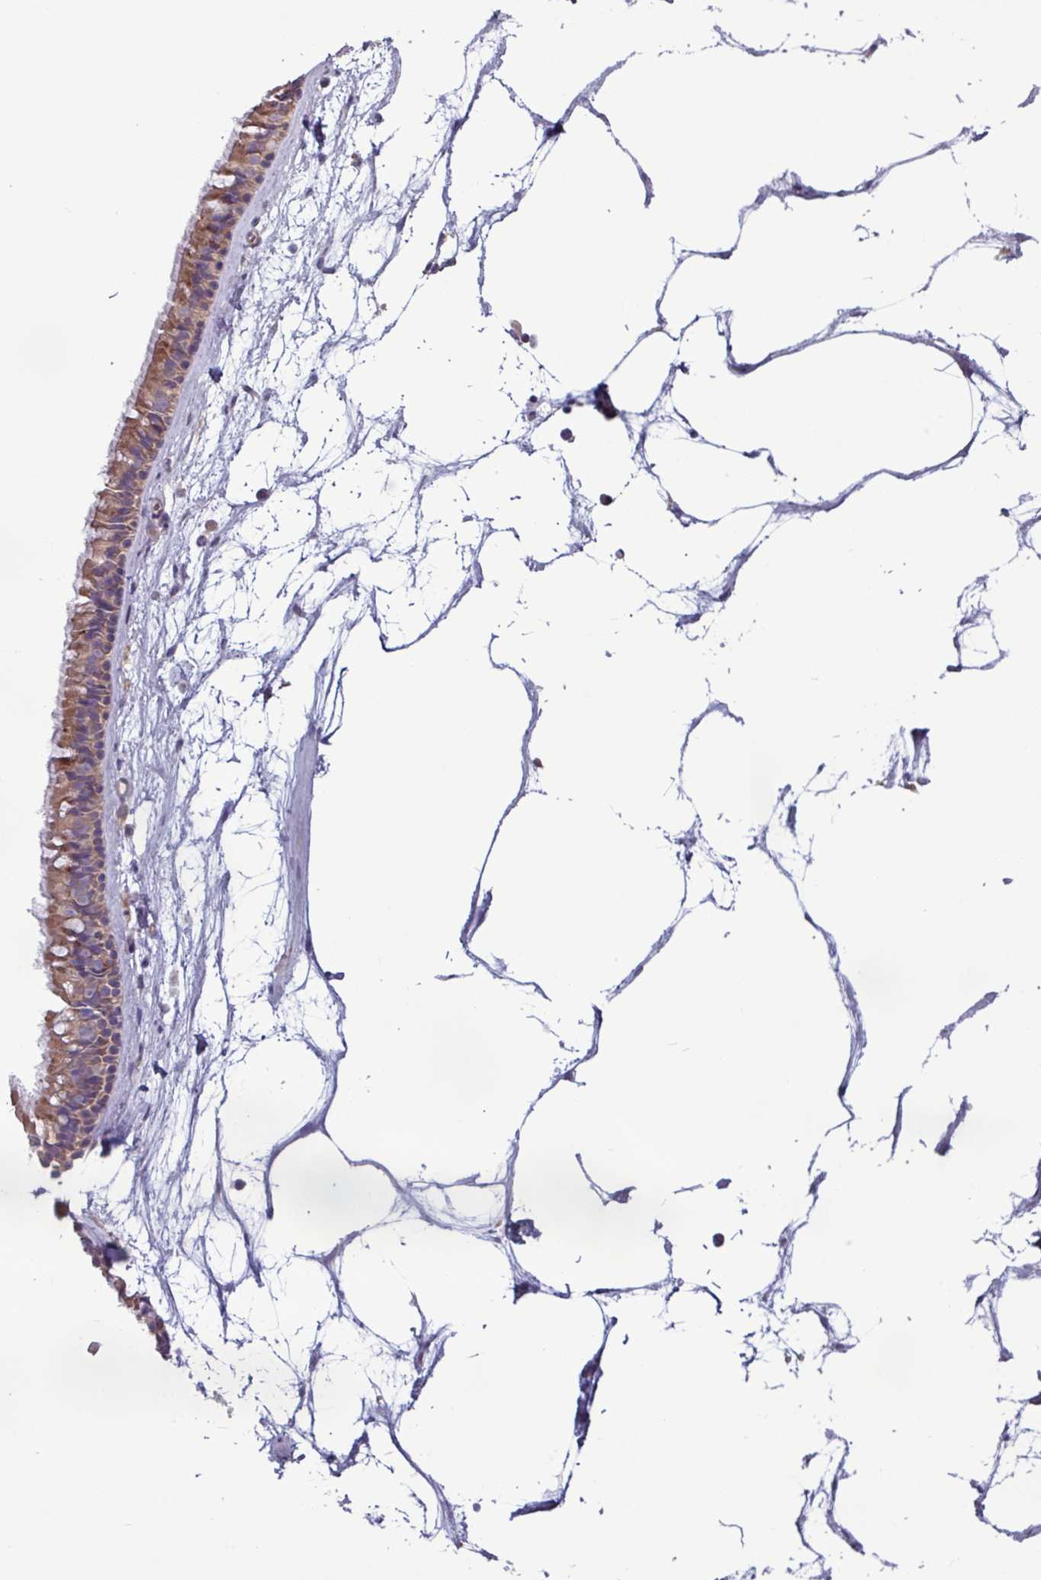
{"staining": {"intensity": "moderate", "quantity": ">75%", "location": "cytoplasmic/membranous"}, "tissue": "nasopharynx", "cell_type": "Respiratory epithelial cells", "image_type": "normal", "snomed": [{"axis": "morphology", "description": "Normal tissue, NOS"}, {"axis": "topography", "description": "Nasopharynx"}], "caption": "A brown stain labels moderate cytoplasmic/membranous expression of a protein in respiratory epithelial cells of normal nasopharynx. The staining was performed using DAB, with brown indicating positive protein expression. Nuclei are stained blue with hematoxylin.", "gene": "PLIN2", "patient": {"sex": "male", "age": 64}}